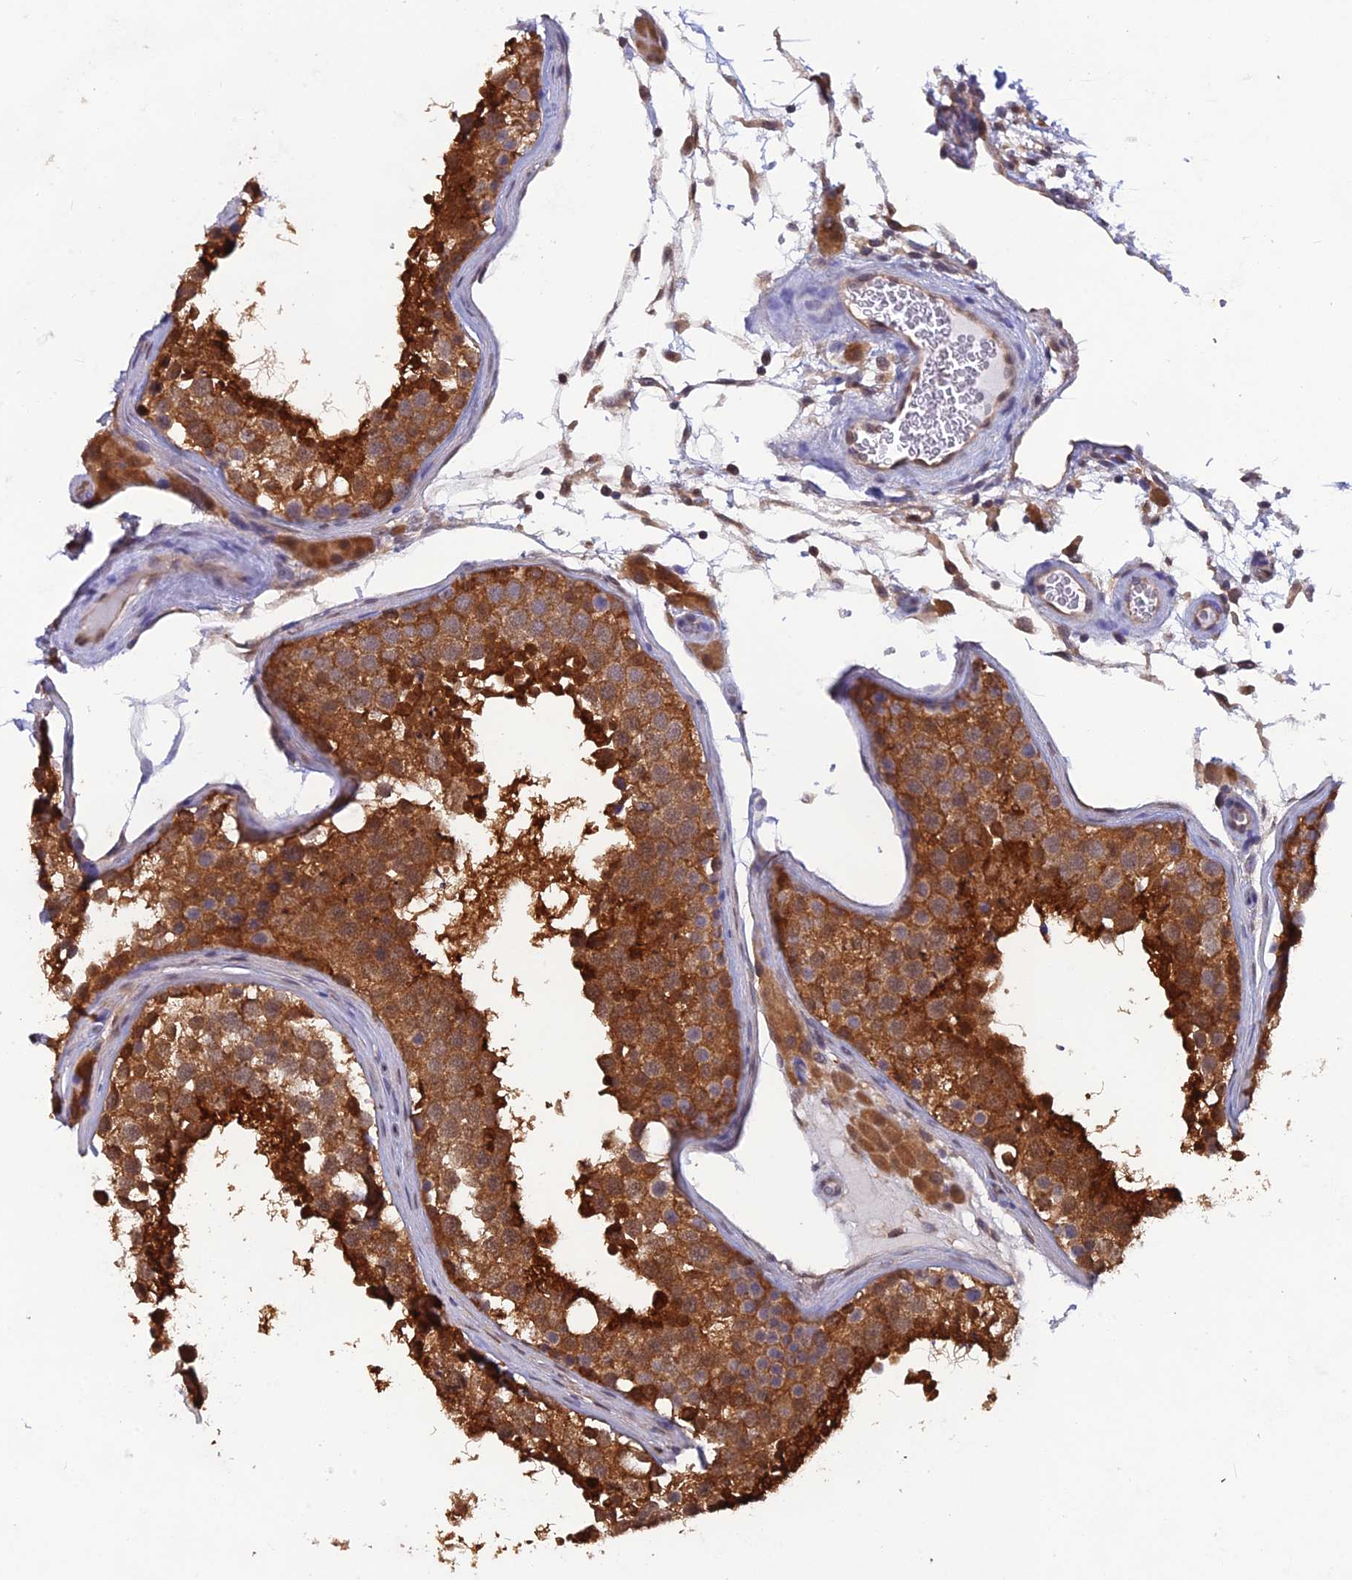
{"staining": {"intensity": "strong", "quantity": ">75%", "location": "cytoplasmic/membranous"}, "tissue": "testis", "cell_type": "Cells in seminiferous ducts", "image_type": "normal", "snomed": [{"axis": "morphology", "description": "Normal tissue, NOS"}, {"axis": "topography", "description": "Testis"}], "caption": "Benign testis reveals strong cytoplasmic/membranous staining in approximately >75% of cells in seminiferous ducts, visualized by immunohistochemistry.", "gene": "HINT1", "patient": {"sex": "male", "age": 46}}